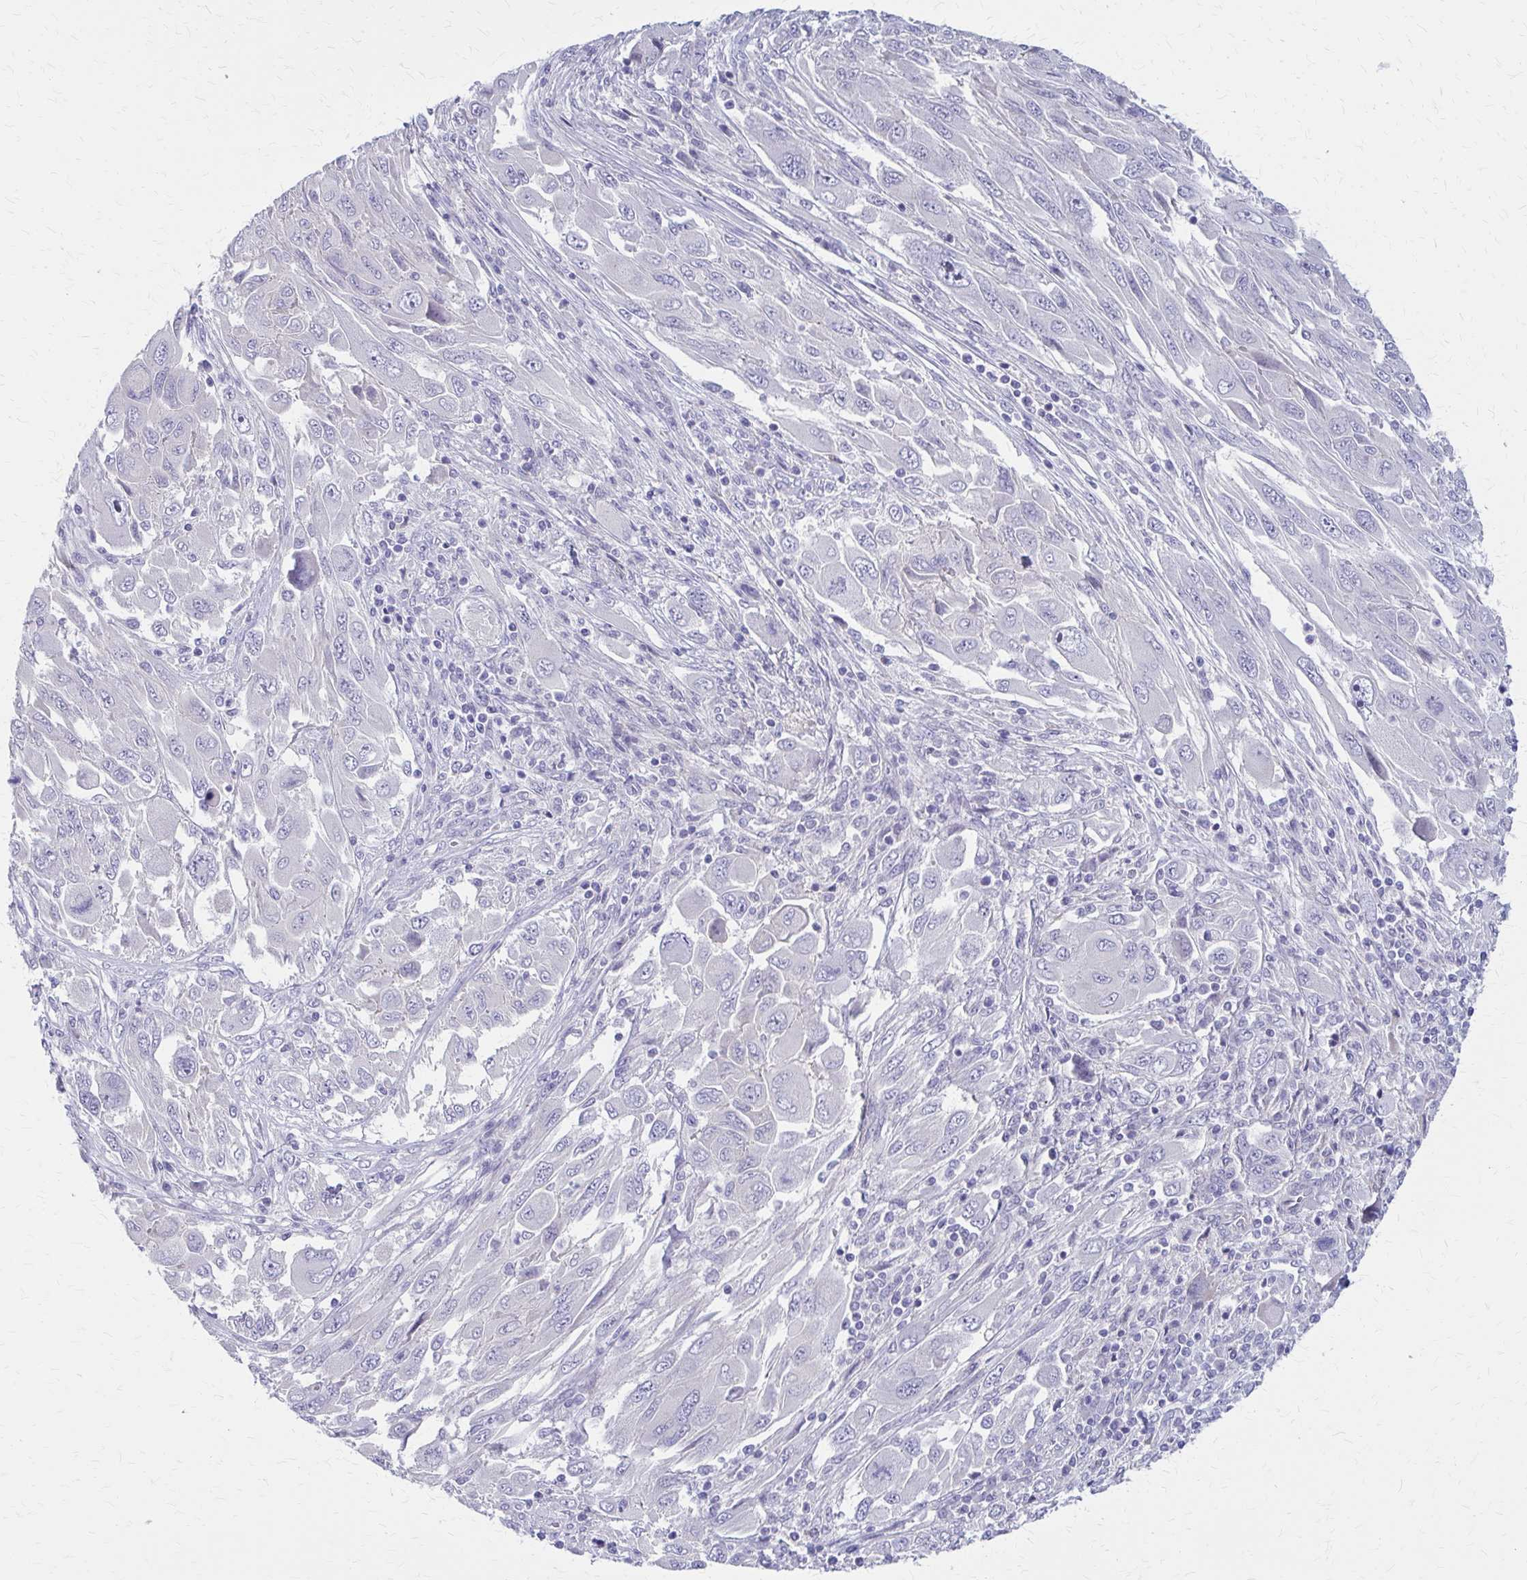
{"staining": {"intensity": "negative", "quantity": "none", "location": "none"}, "tissue": "melanoma", "cell_type": "Tumor cells", "image_type": "cancer", "snomed": [{"axis": "morphology", "description": "Malignant melanoma, NOS"}, {"axis": "topography", "description": "Skin"}], "caption": "The photomicrograph exhibits no significant expression in tumor cells of malignant melanoma.", "gene": "GLYATL2", "patient": {"sex": "female", "age": 91}}